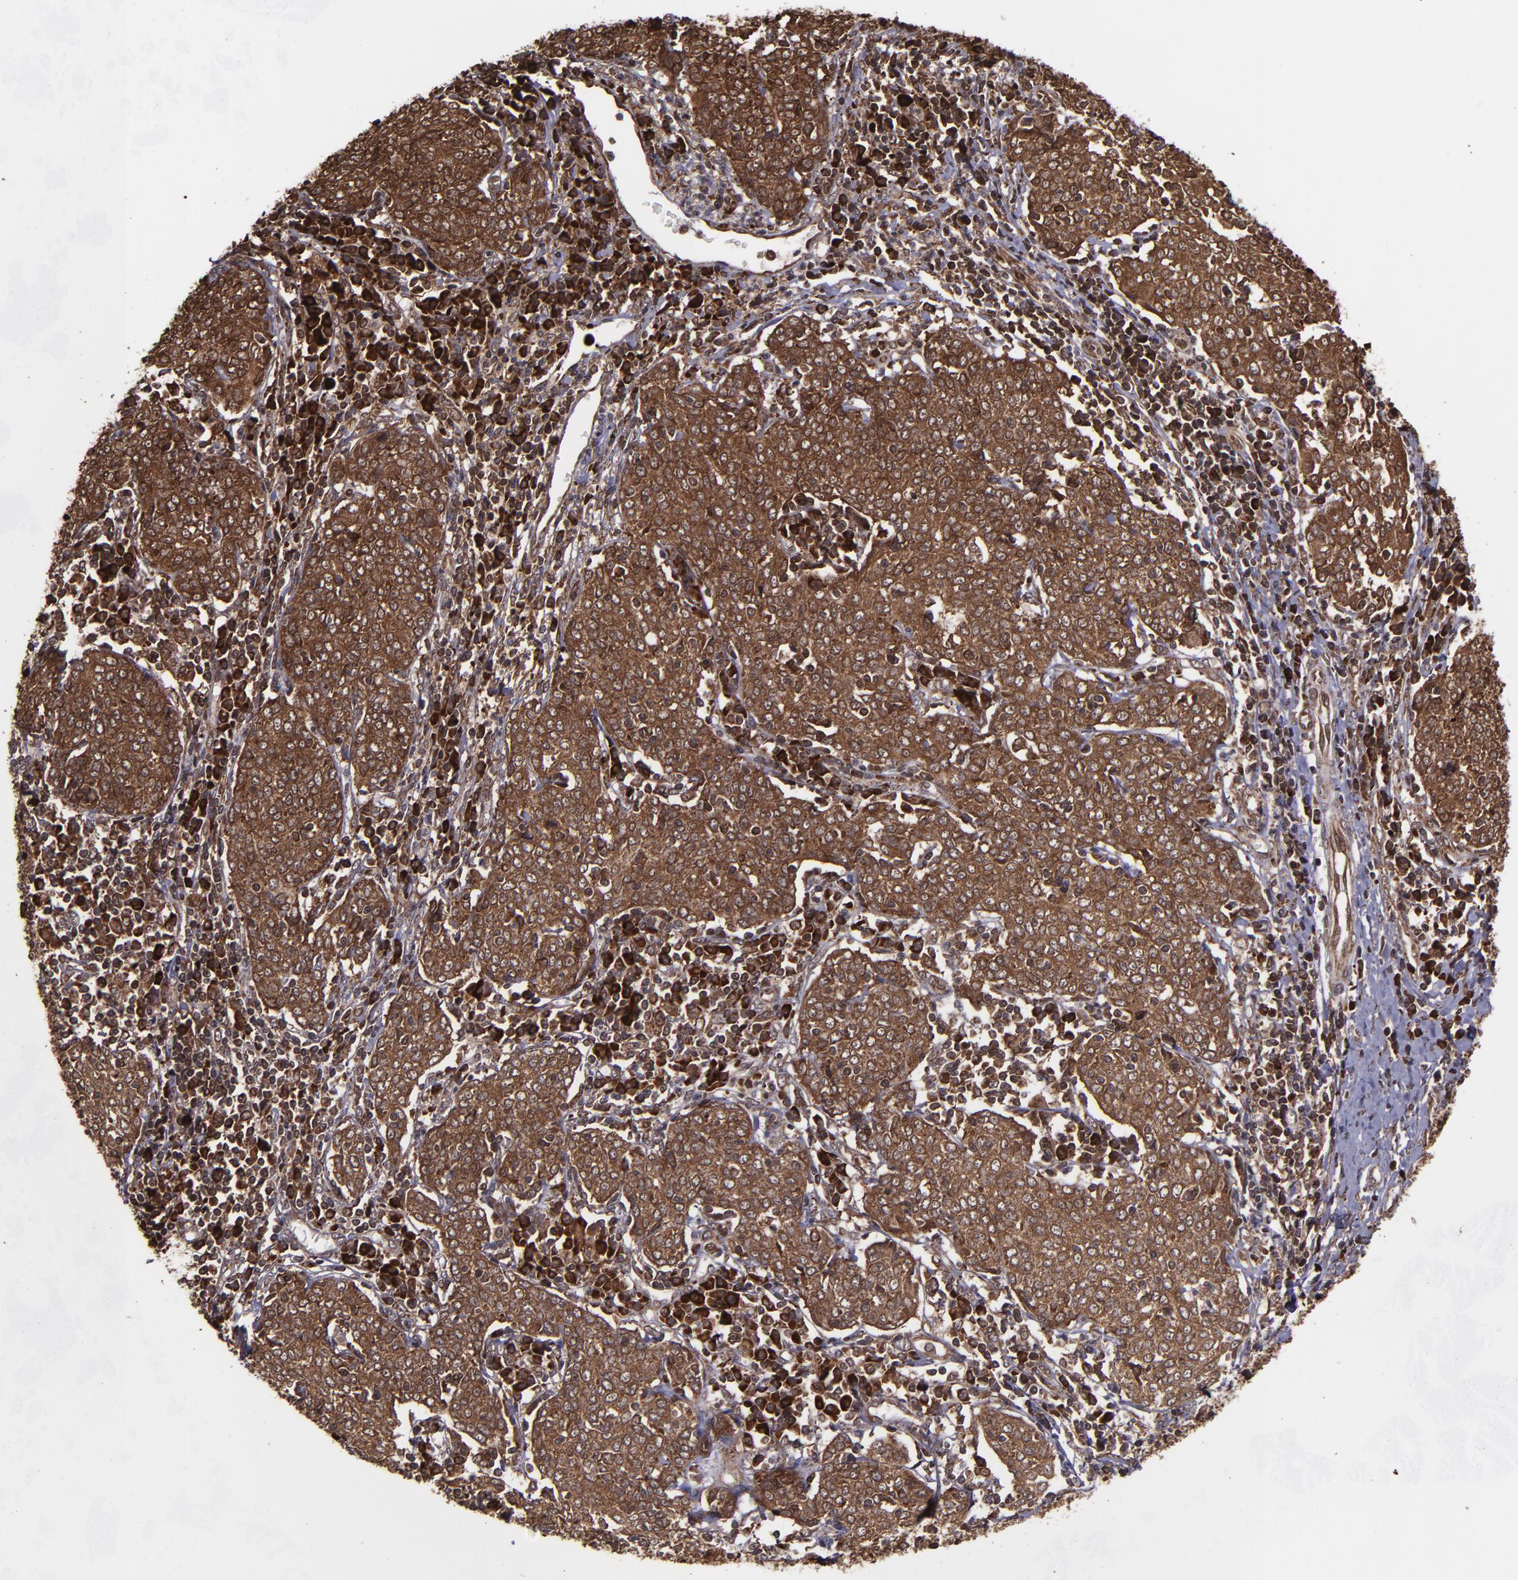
{"staining": {"intensity": "strong", "quantity": ">75%", "location": "cytoplasmic/membranous,nuclear"}, "tissue": "cervical cancer", "cell_type": "Tumor cells", "image_type": "cancer", "snomed": [{"axis": "morphology", "description": "Squamous cell carcinoma, NOS"}, {"axis": "topography", "description": "Cervix"}], "caption": "Squamous cell carcinoma (cervical) stained with immunohistochemistry (IHC) displays strong cytoplasmic/membranous and nuclear positivity in approximately >75% of tumor cells.", "gene": "EIF4ENIF1", "patient": {"sex": "female", "age": 40}}